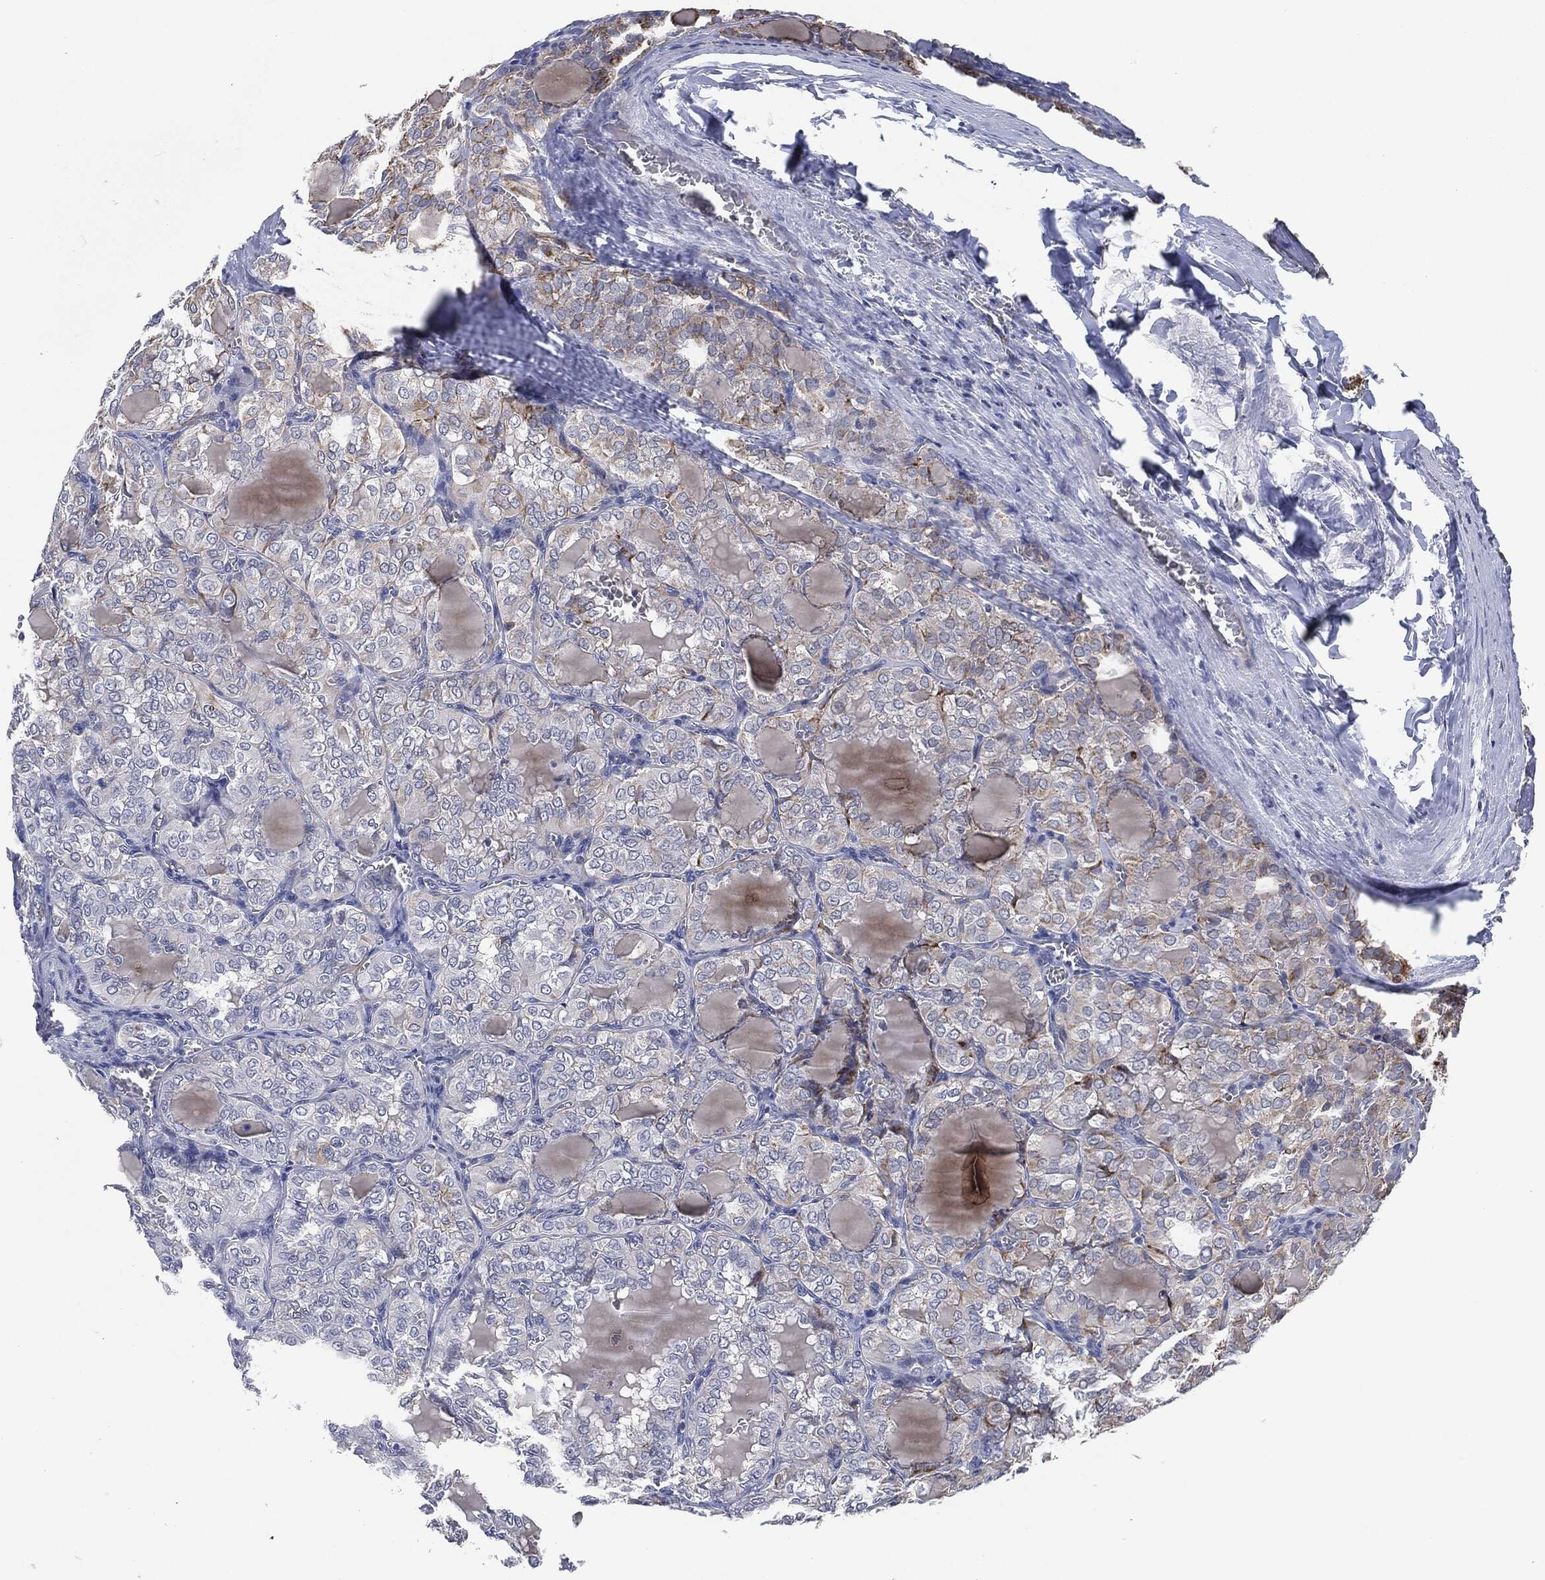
{"staining": {"intensity": "negative", "quantity": "none", "location": "none"}, "tissue": "thyroid cancer", "cell_type": "Tumor cells", "image_type": "cancer", "snomed": [{"axis": "morphology", "description": "Papillary adenocarcinoma, NOS"}, {"axis": "topography", "description": "Thyroid gland"}], "caption": "Tumor cells are negative for brown protein staining in thyroid cancer (papillary adenocarcinoma).", "gene": "SHROOM2", "patient": {"sex": "female", "age": 41}}